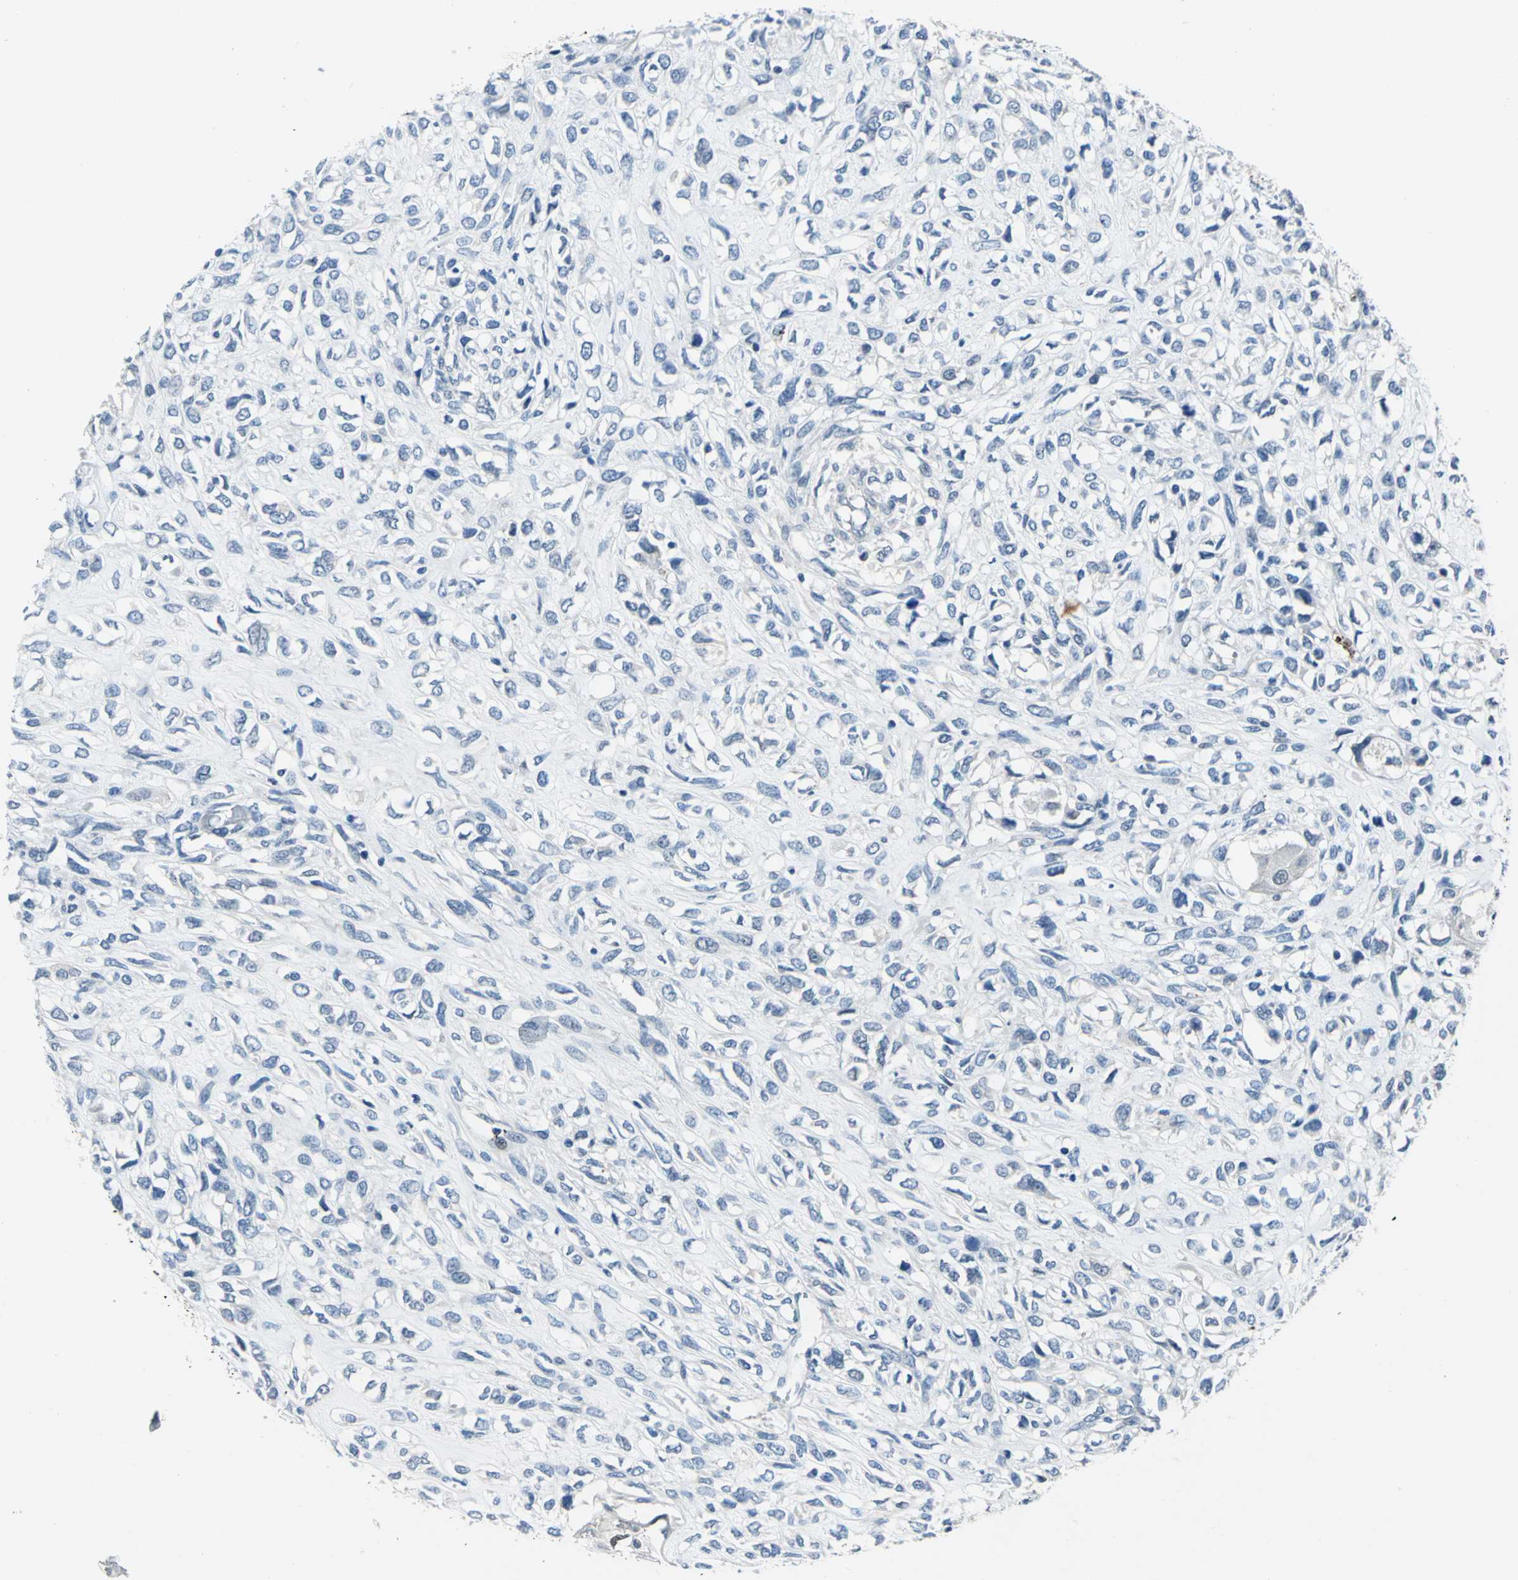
{"staining": {"intensity": "negative", "quantity": "none", "location": "none"}, "tissue": "head and neck cancer", "cell_type": "Tumor cells", "image_type": "cancer", "snomed": [{"axis": "morphology", "description": "Necrosis, NOS"}, {"axis": "morphology", "description": "Neoplasm, malignant, NOS"}, {"axis": "topography", "description": "Salivary gland"}, {"axis": "topography", "description": "Head-Neck"}], "caption": "DAB immunohistochemical staining of head and neck cancer (malignant neoplasm) reveals no significant expression in tumor cells.", "gene": "SELP", "patient": {"sex": "male", "age": 43}}